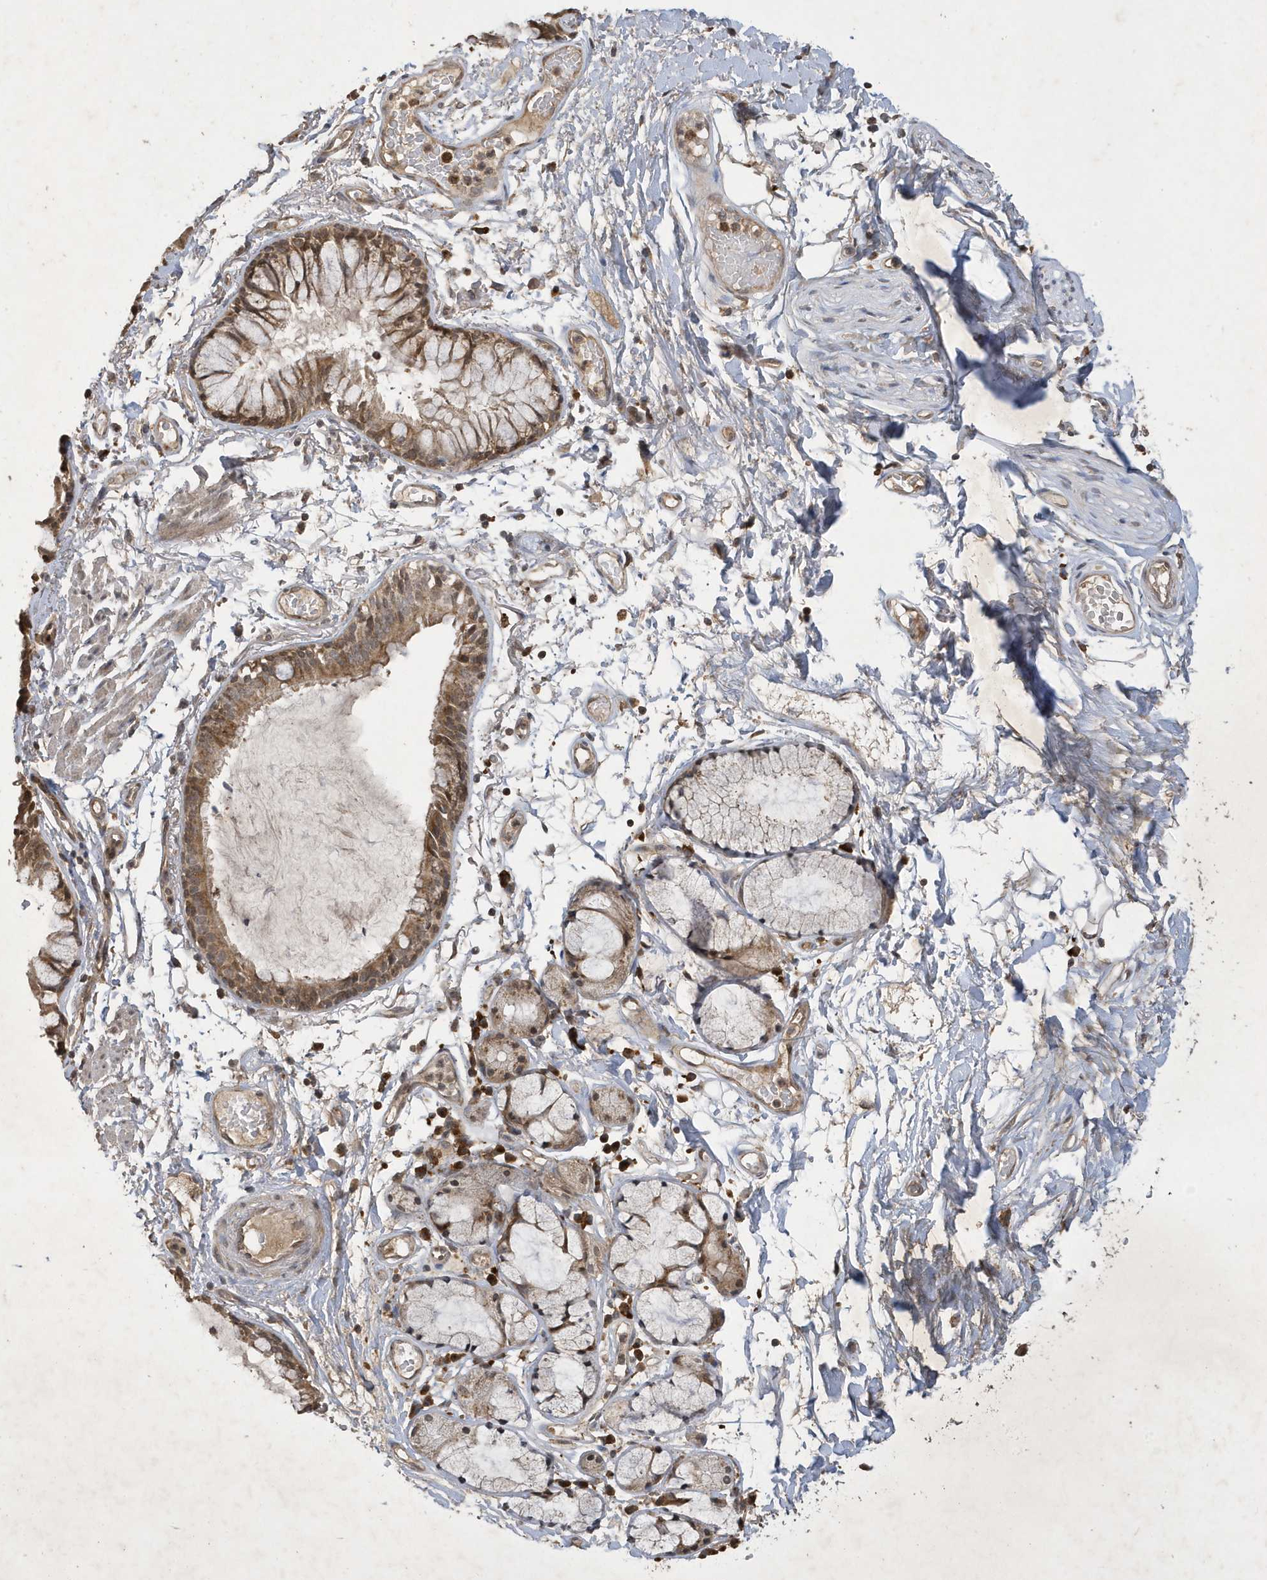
{"staining": {"intensity": "moderate", "quantity": ">75%", "location": "cytoplasmic/membranous"}, "tissue": "bronchus", "cell_type": "Respiratory epithelial cells", "image_type": "normal", "snomed": [{"axis": "morphology", "description": "Normal tissue, NOS"}, {"axis": "topography", "description": "Cartilage tissue"}, {"axis": "topography", "description": "Bronchus"}], "caption": "About >75% of respiratory epithelial cells in normal bronchus display moderate cytoplasmic/membranous protein expression as visualized by brown immunohistochemical staining.", "gene": "STX10", "patient": {"sex": "female", "age": 73}}